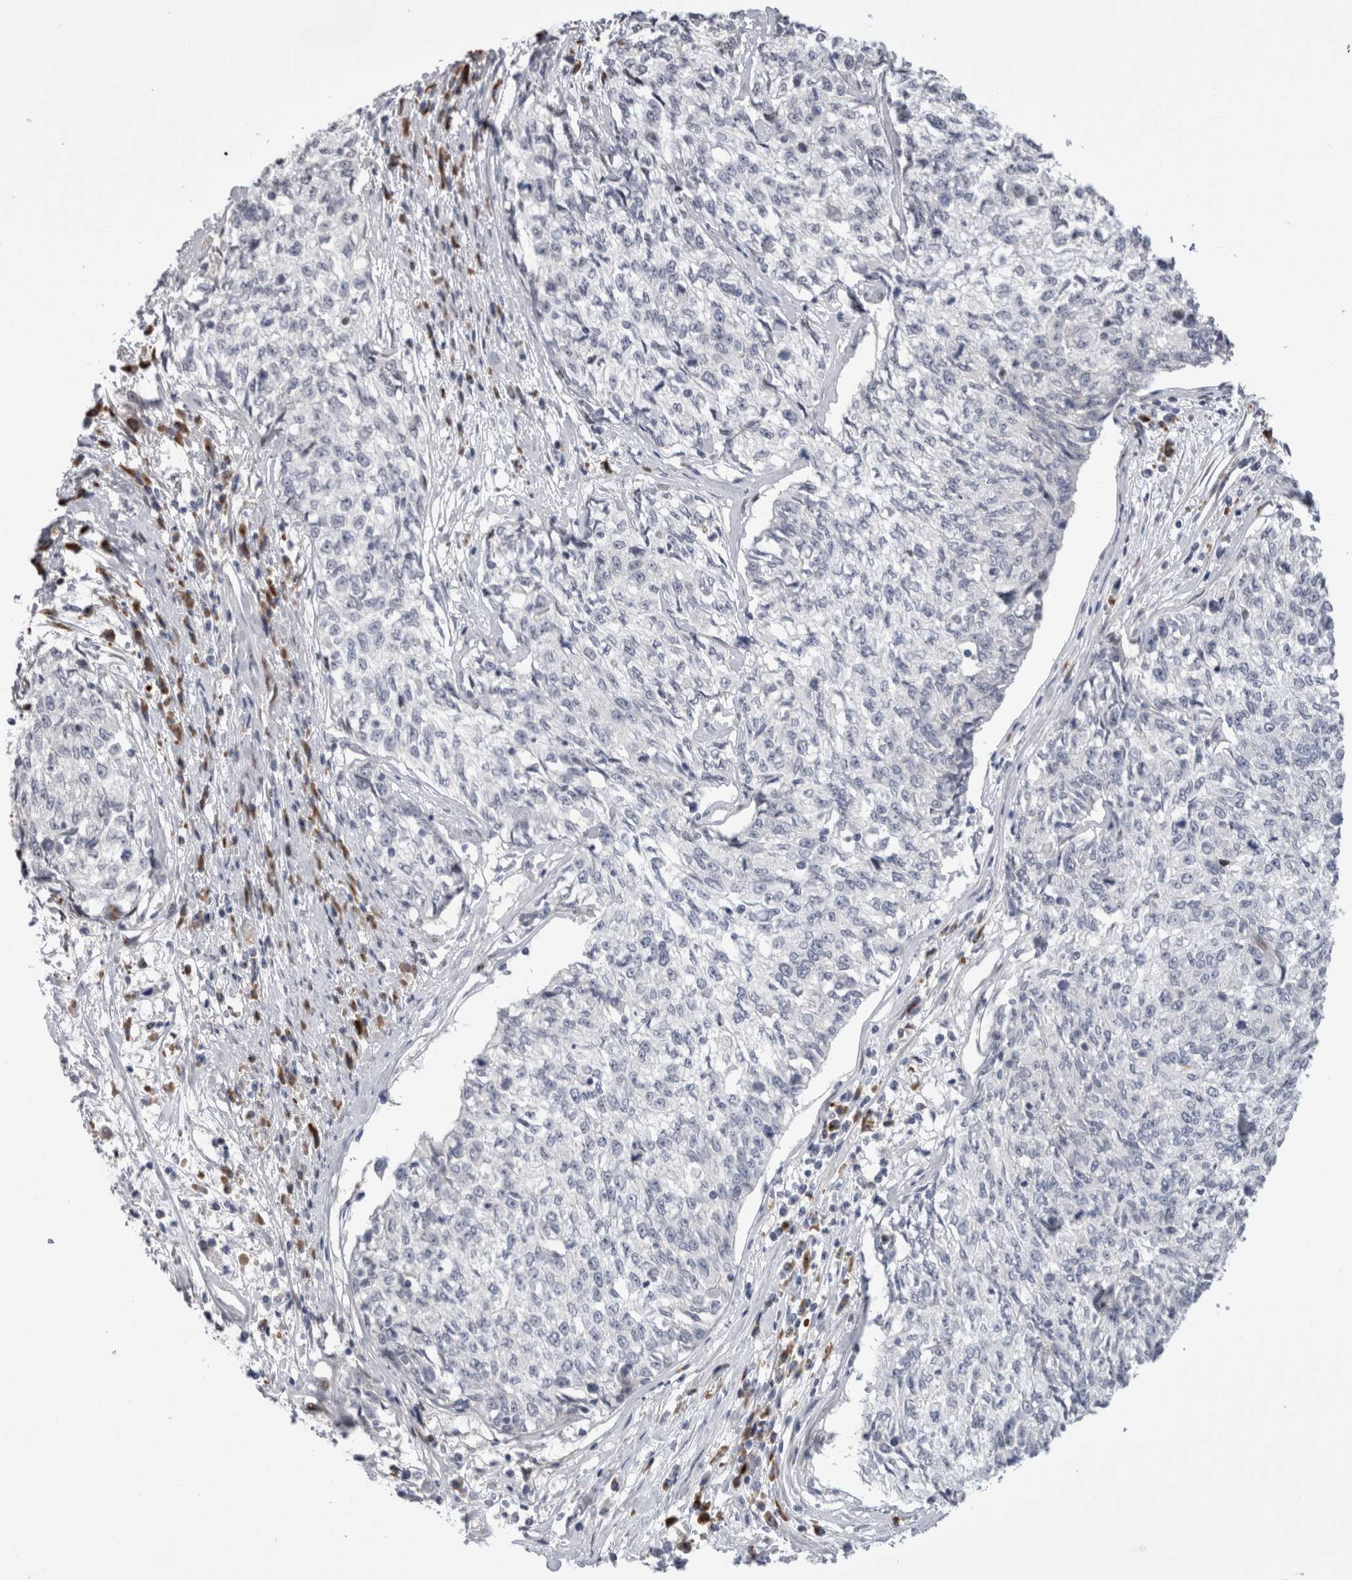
{"staining": {"intensity": "negative", "quantity": "none", "location": "none"}, "tissue": "cervical cancer", "cell_type": "Tumor cells", "image_type": "cancer", "snomed": [{"axis": "morphology", "description": "Squamous cell carcinoma, NOS"}, {"axis": "topography", "description": "Cervix"}], "caption": "High magnification brightfield microscopy of squamous cell carcinoma (cervical) stained with DAB (brown) and counterstained with hematoxylin (blue): tumor cells show no significant staining.", "gene": "DMTN", "patient": {"sex": "female", "age": 57}}